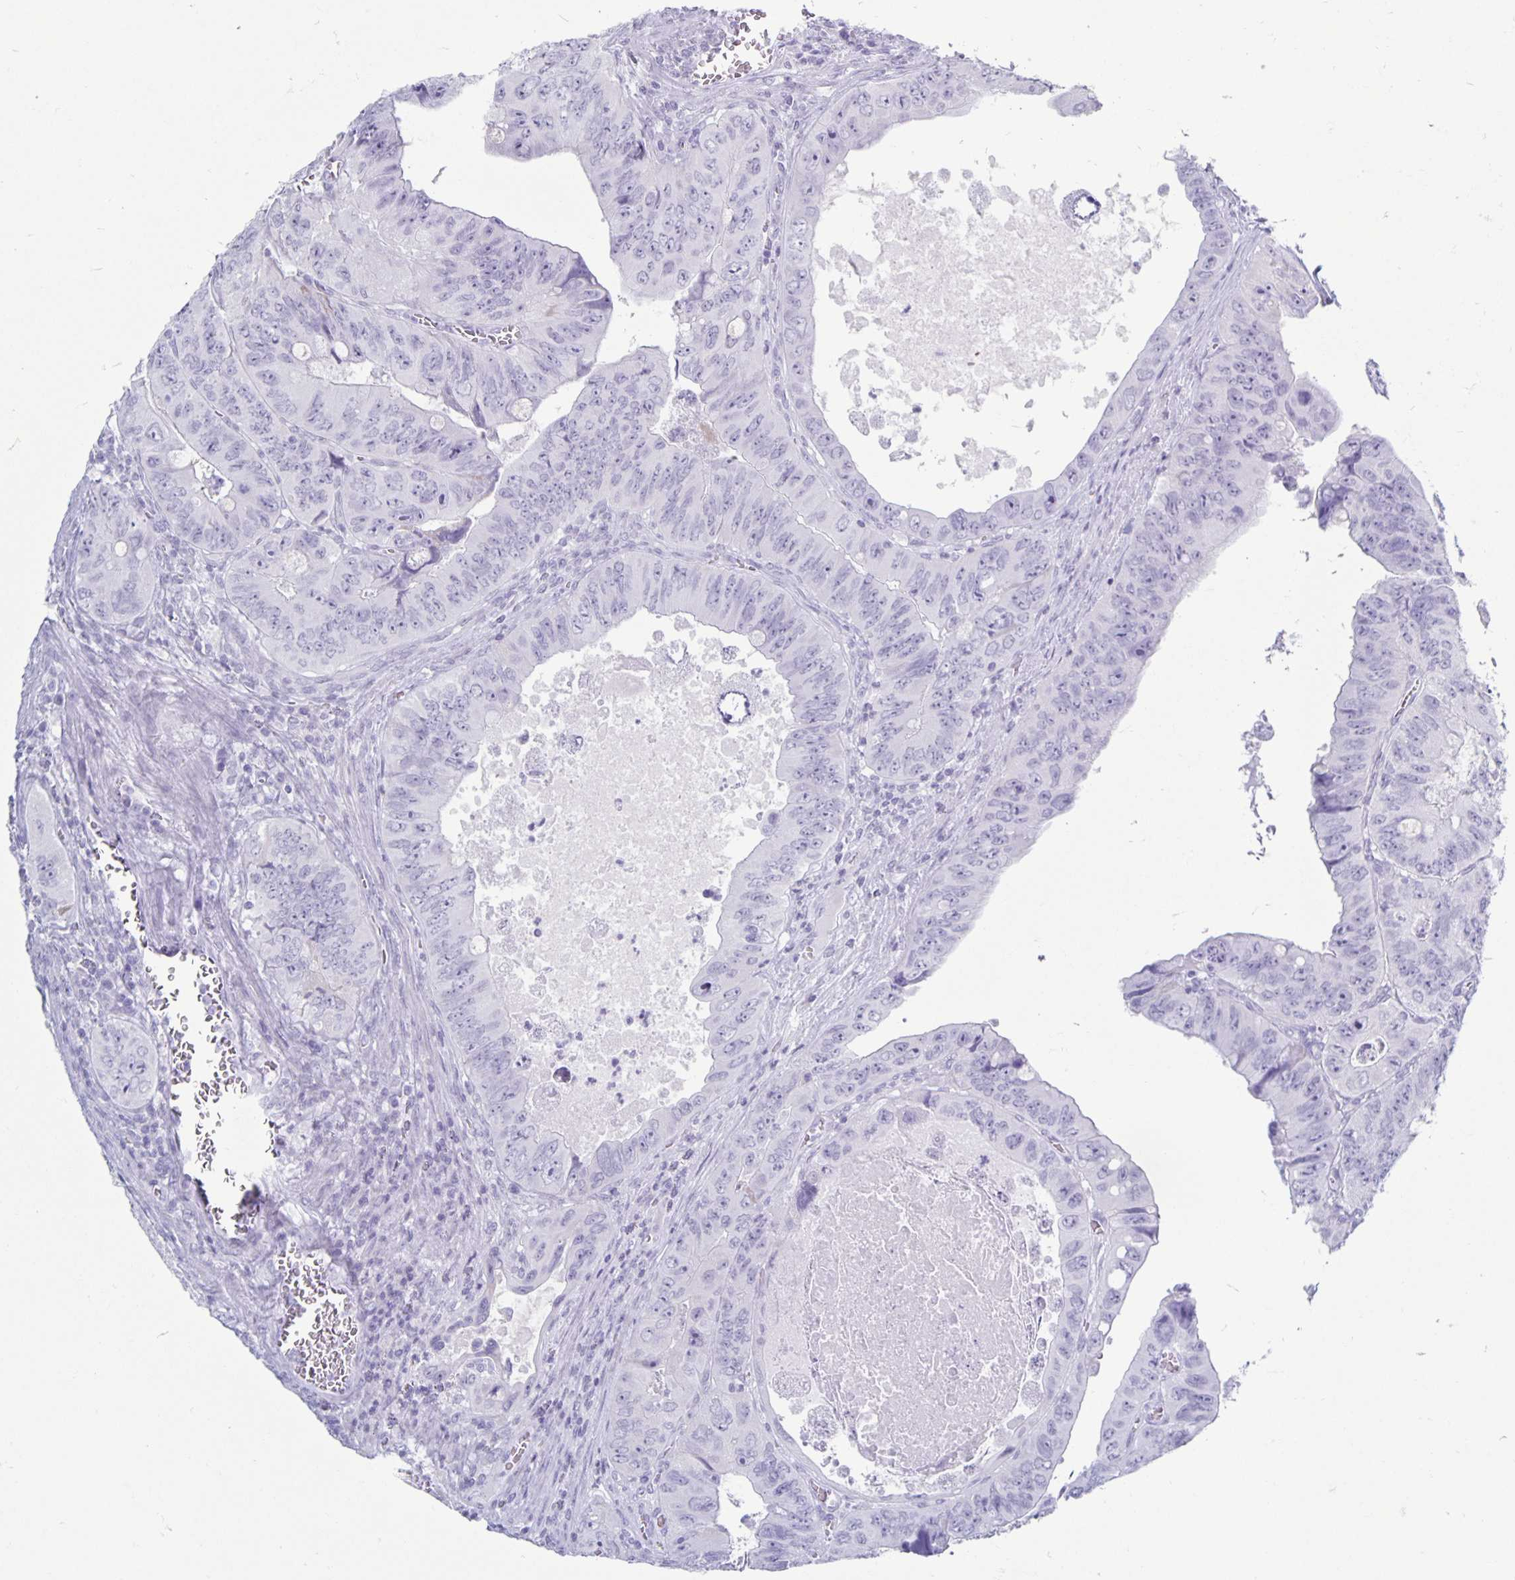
{"staining": {"intensity": "negative", "quantity": "none", "location": "none"}, "tissue": "colorectal cancer", "cell_type": "Tumor cells", "image_type": "cancer", "snomed": [{"axis": "morphology", "description": "Adenocarcinoma, NOS"}, {"axis": "topography", "description": "Colon"}], "caption": "Immunohistochemical staining of human colorectal adenocarcinoma demonstrates no significant staining in tumor cells.", "gene": "CT45A5", "patient": {"sex": "female", "age": 84}}